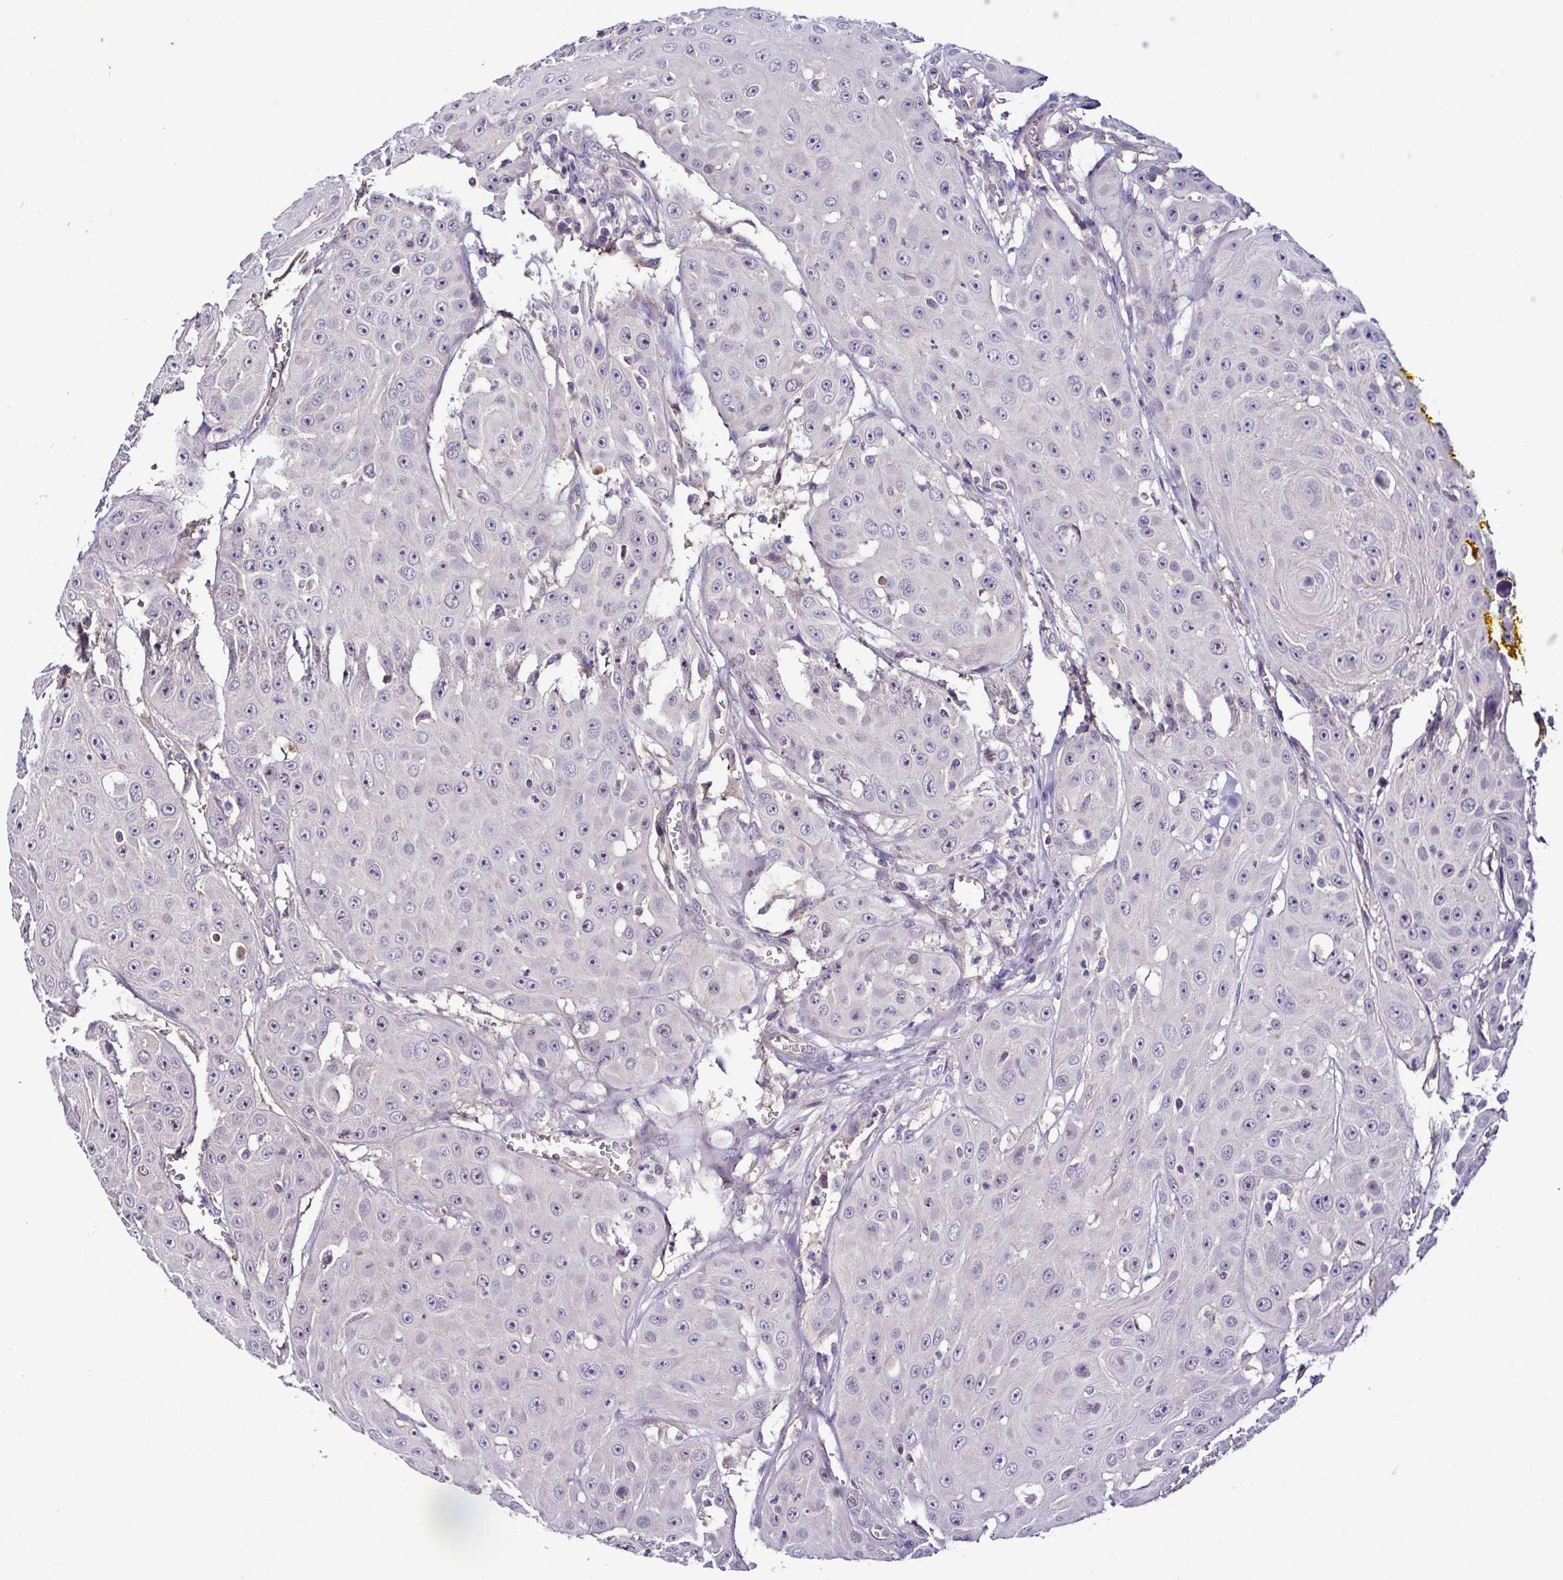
{"staining": {"intensity": "weak", "quantity": "<25%", "location": "nuclear"}, "tissue": "head and neck cancer", "cell_type": "Tumor cells", "image_type": "cancer", "snomed": [{"axis": "morphology", "description": "Squamous cell carcinoma, NOS"}, {"axis": "topography", "description": "Oral tissue"}, {"axis": "topography", "description": "Head-Neck"}], "caption": "The image demonstrates no staining of tumor cells in head and neck squamous cell carcinoma.", "gene": "LMOD2", "patient": {"sex": "male", "age": 81}}